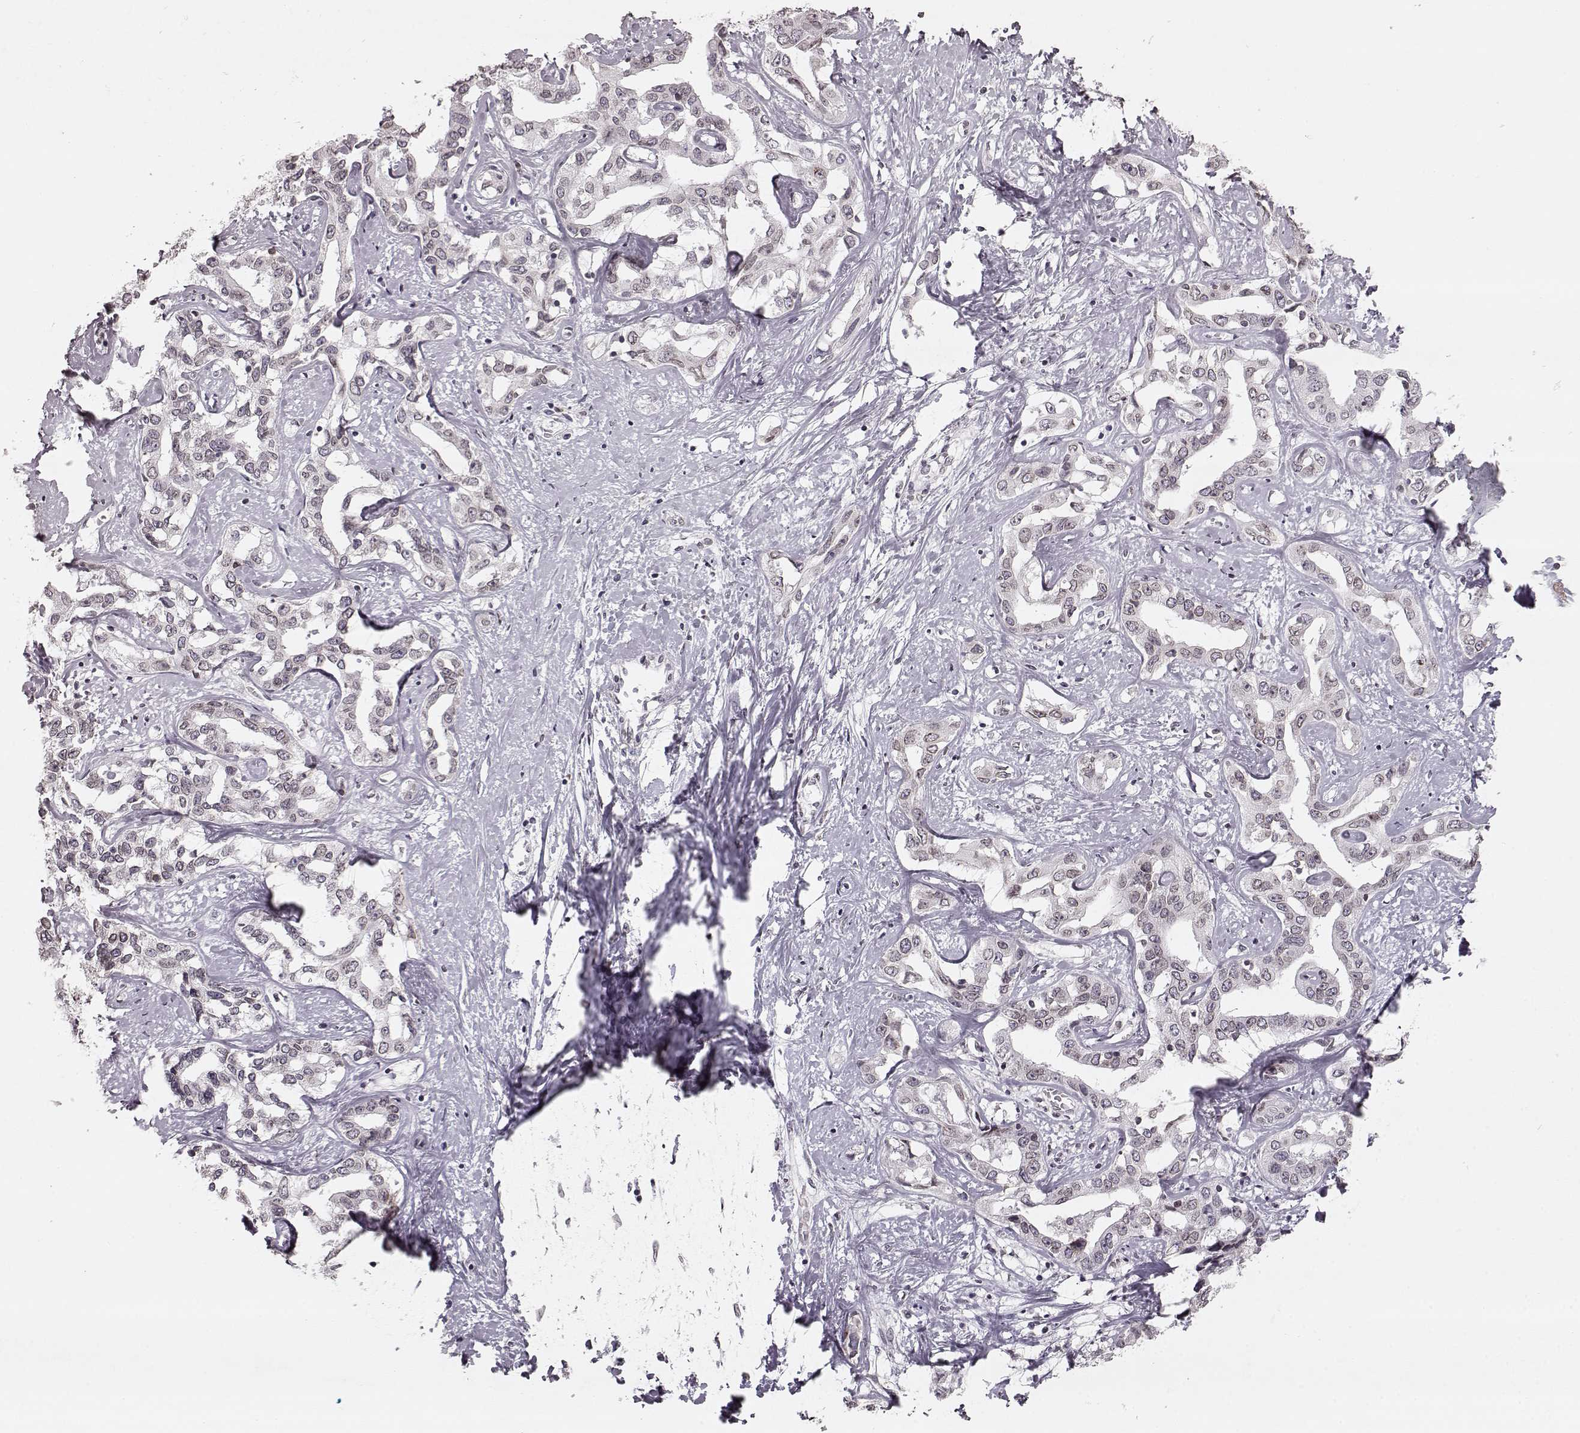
{"staining": {"intensity": "weak", "quantity": "<25%", "location": "cytoplasmic/membranous,nuclear"}, "tissue": "liver cancer", "cell_type": "Tumor cells", "image_type": "cancer", "snomed": [{"axis": "morphology", "description": "Cholangiocarcinoma"}, {"axis": "topography", "description": "Liver"}], "caption": "IHC image of neoplastic tissue: liver cancer stained with DAB displays no significant protein staining in tumor cells.", "gene": "DCAF12", "patient": {"sex": "male", "age": 59}}